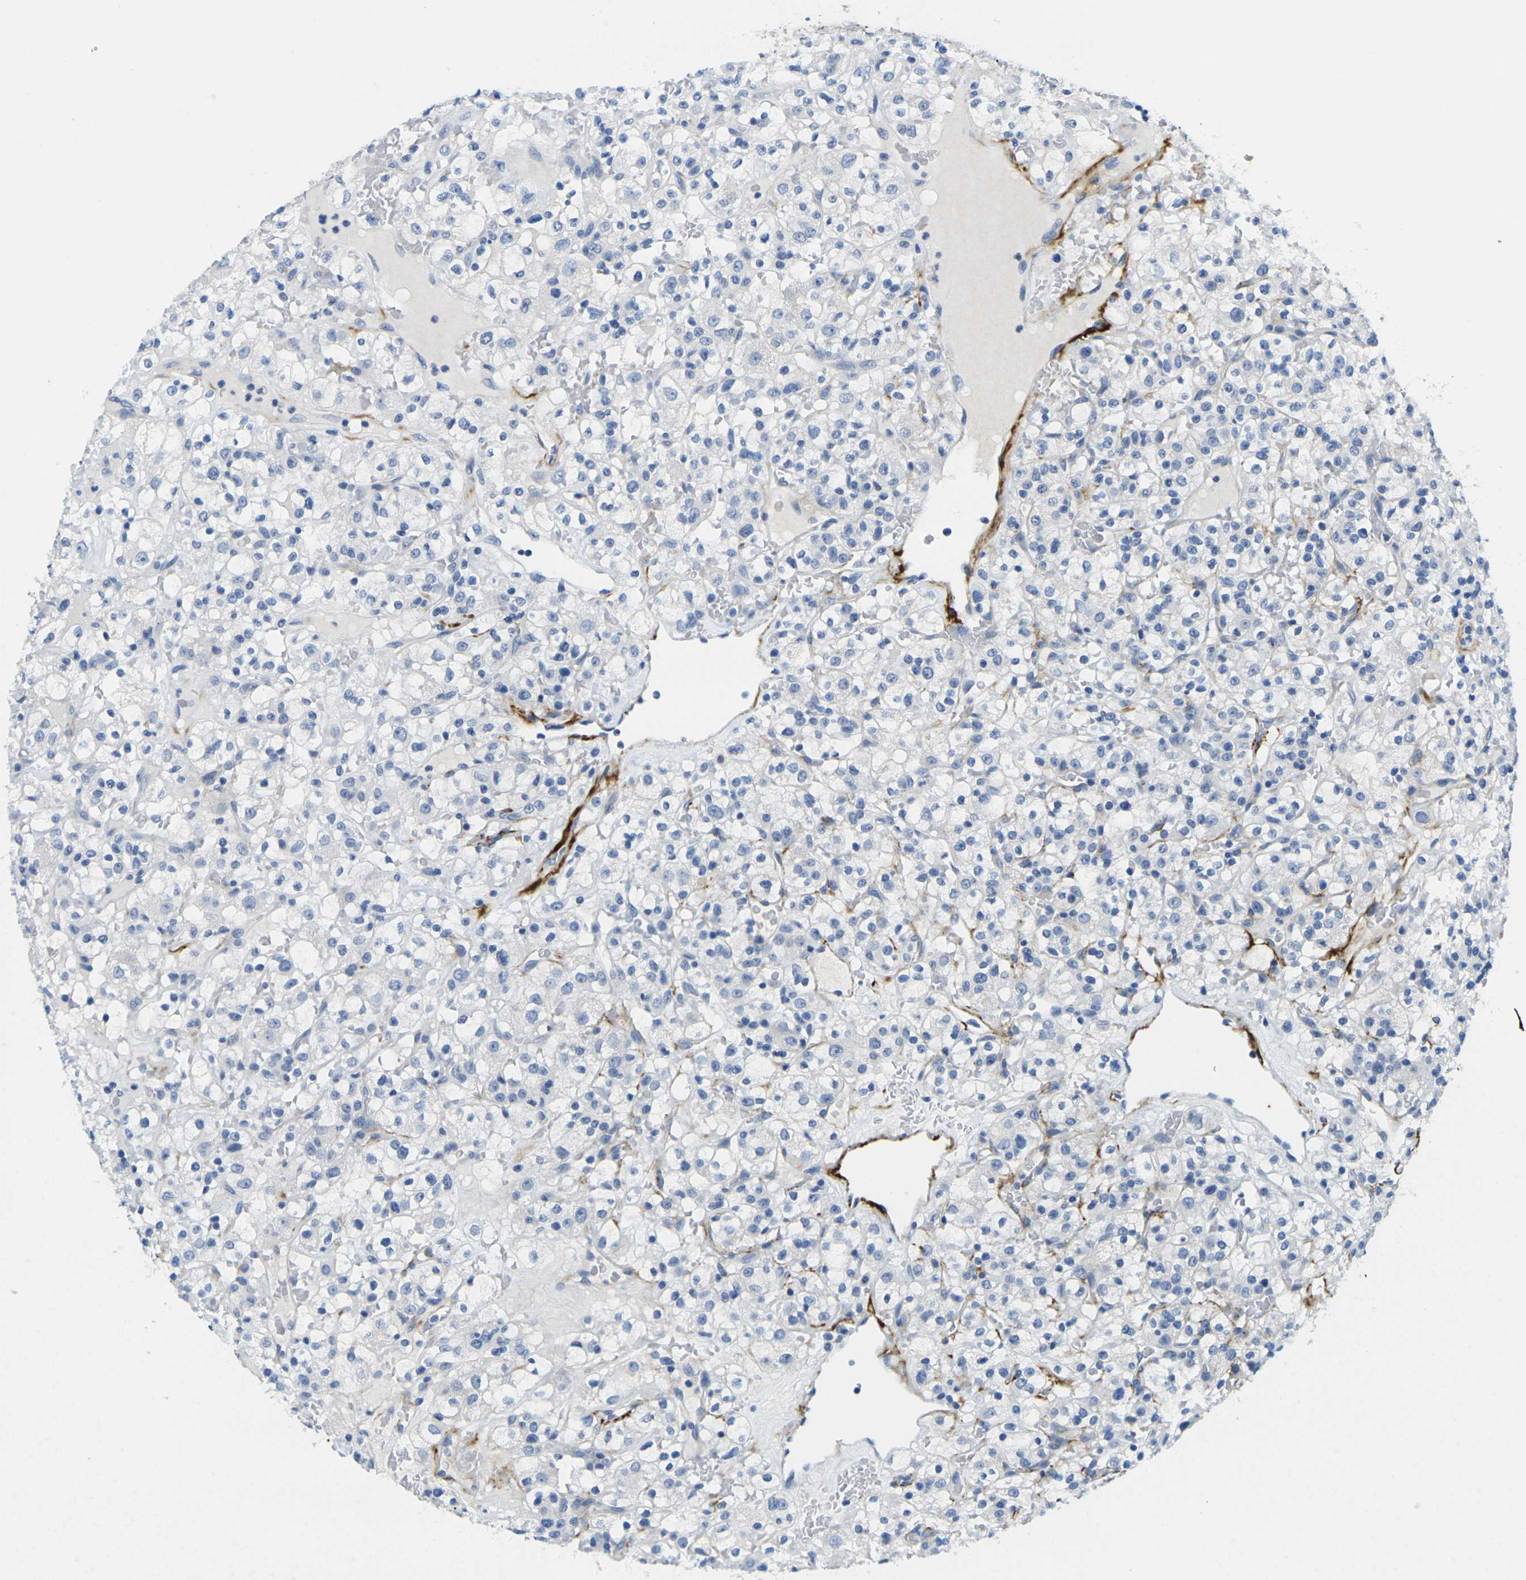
{"staining": {"intensity": "negative", "quantity": "none", "location": "none"}, "tissue": "renal cancer", "cell_type": "Tumor cells", "image_type": "cancer", "snomed": [{"axis": "morphology", "description": "Normal tissue, NOS"}, {"axis": "morphology", "description": "Adenocarcinoma, NOS"}, {"axis": "topography", "description": "Kidney"}], "caption": "High magnification brightfield microscopy of renal cancer (adenocarcinoma) stained with DAB (brown) and counterstained with hematoxylin (blue): tumor cells show no significant staining. The staining is performed using DAB (3,3'-diaminobenzidine) brown chromogen with nuclei counter-stained in using hematoxylin.", "gene": "FAM3D", "patient": {"sex": "female", "age": 72}}